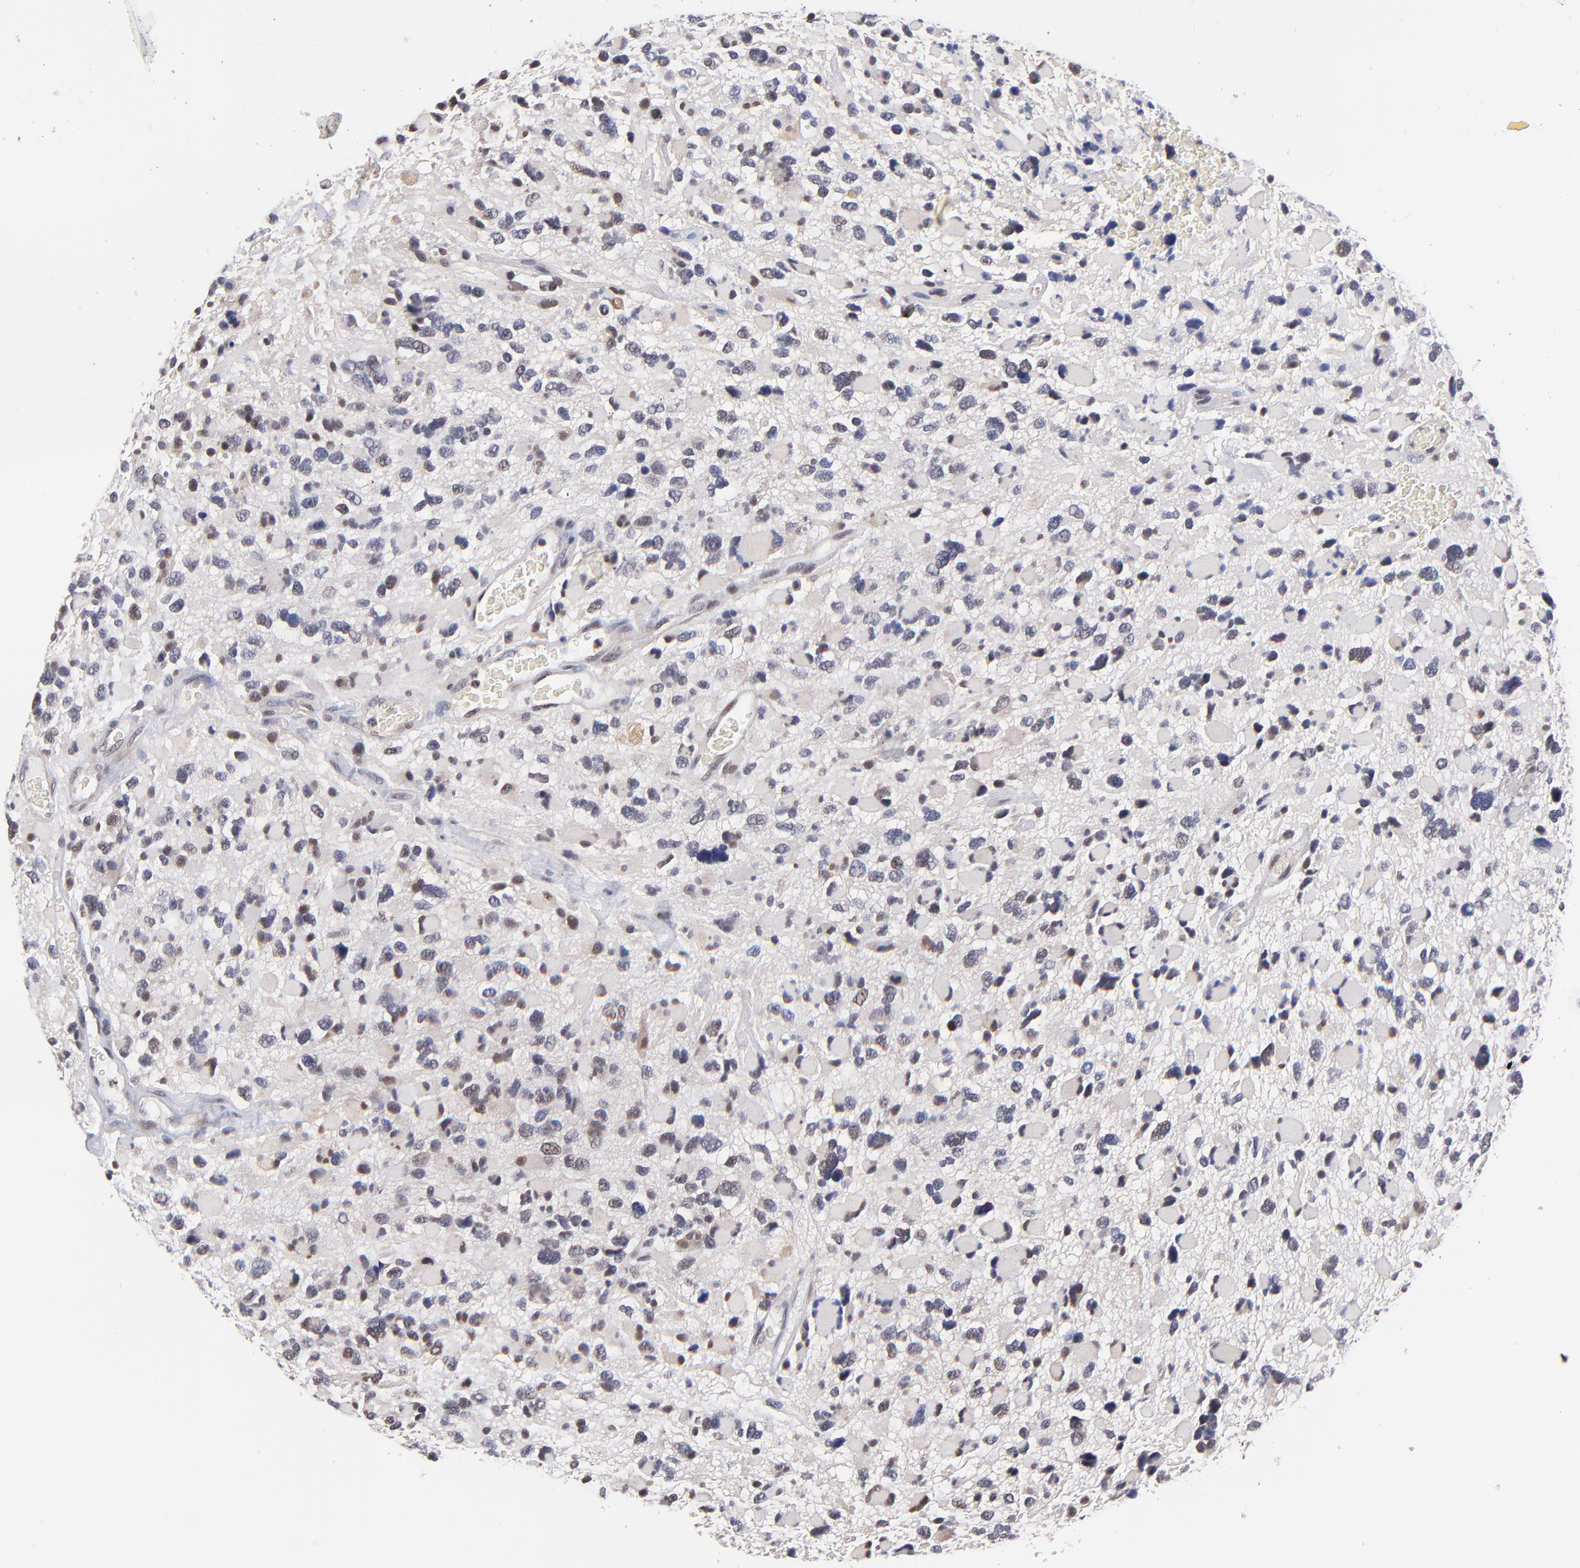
{"staining": {"intensity": "moderate", "quantity": "<25%", "location": "nuclear"}, "tissue": "glioma", "cell_type": "Tumor cells", "image_type": "cancer", "snomed": [{"axis": "morphology", "description": "Glioma, malignant, High grade"}, {"axis": "topography", "description": "Brain"}], "caption": "Immunohistochemistry (IHC) staining of high-grade glioma (malignant), which exhibits low levels of moderate nuclear positivity in approximately <25% of tumor cells indicating moderate nuclear protein staining. The staining was performed using DAB (3,3'-diaminobenzidine) (brown) for protein detection and nuclei were counterstained in hematoxylin (blue).", "gene": "PSMC4", "patient": {"sex": "female", "age": 37}}